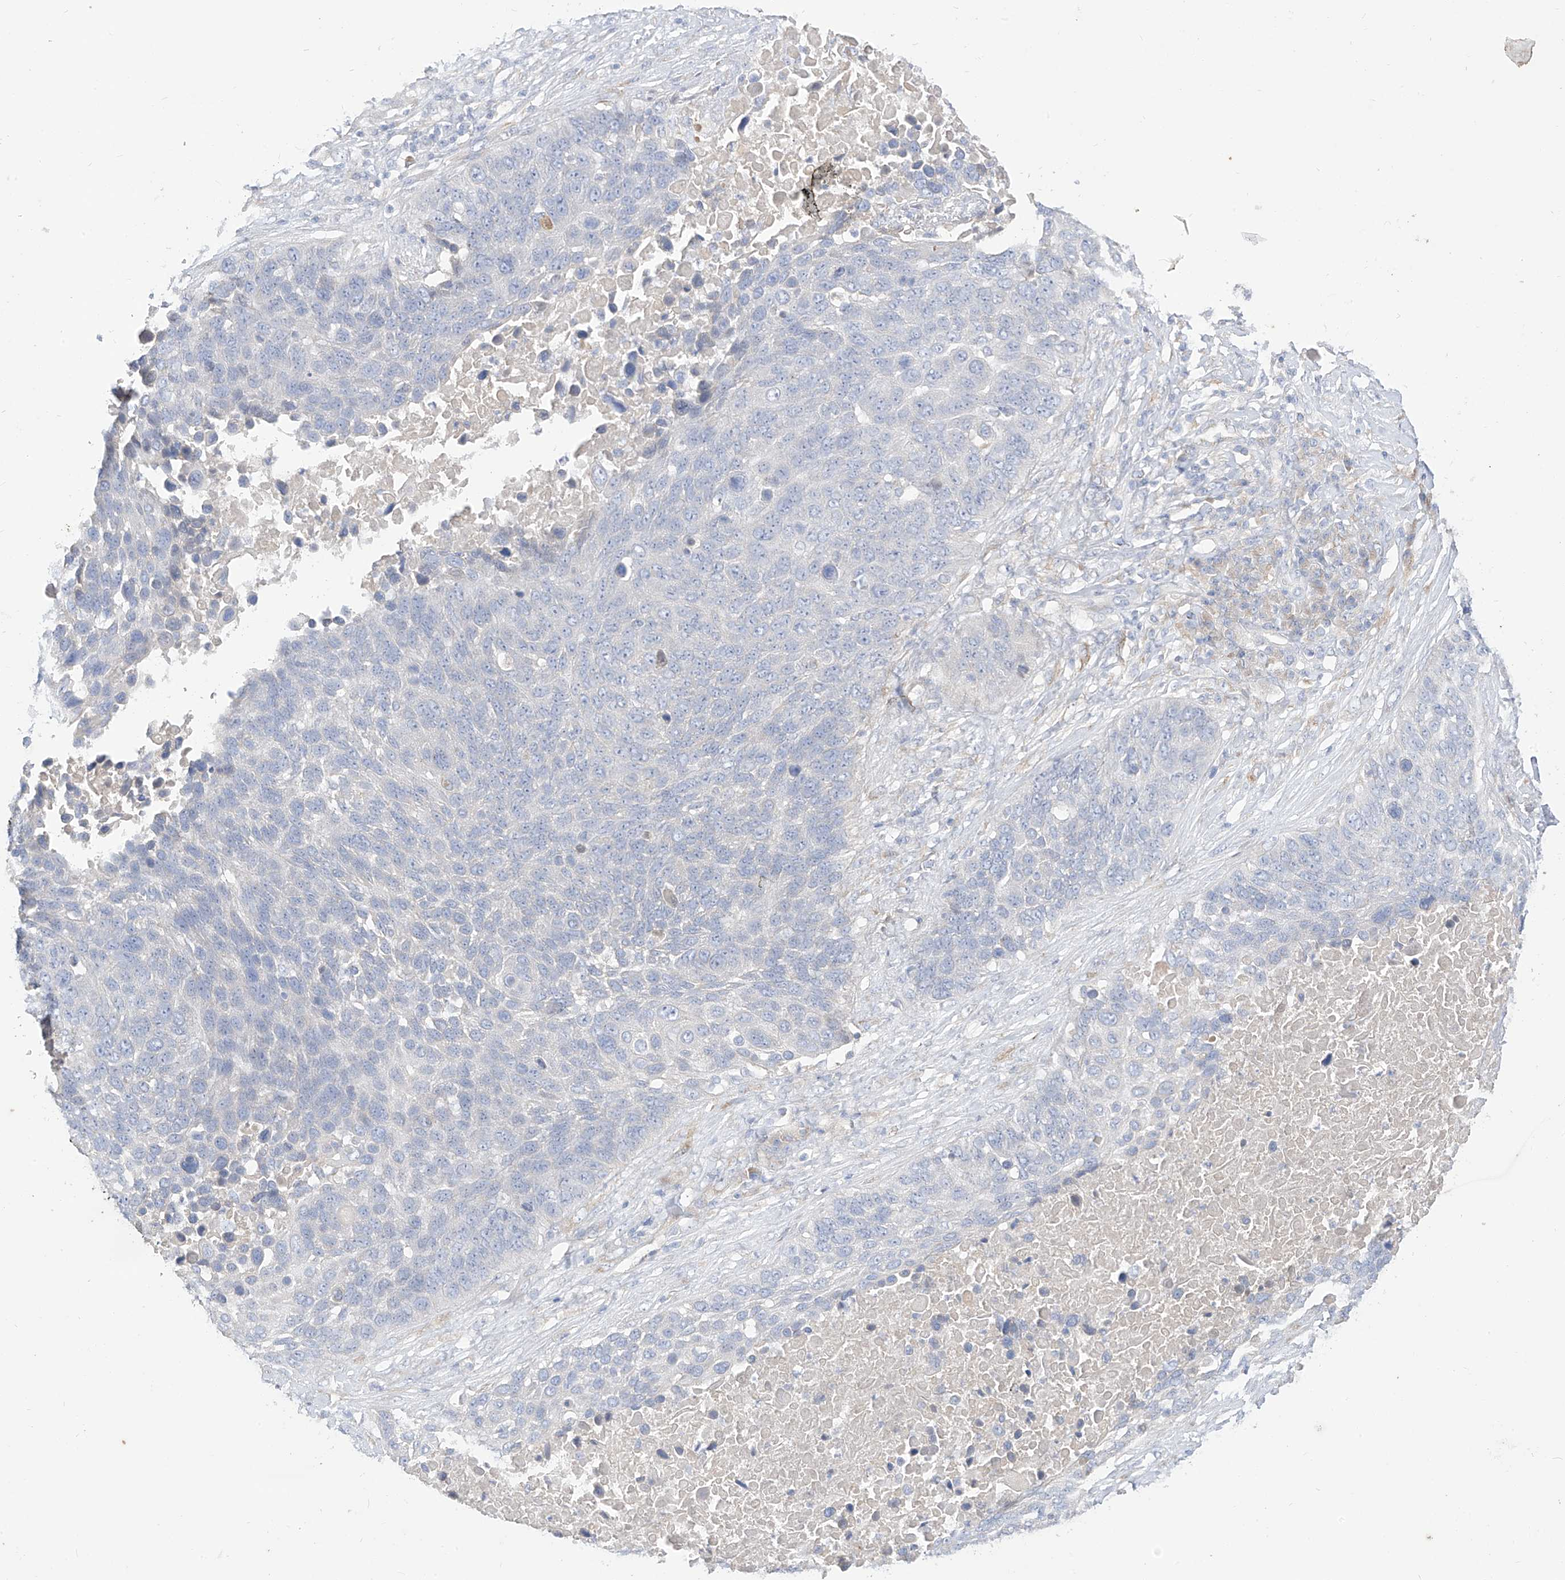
{"staining": {"intensity": "negative", "quantity": "none", "location": "none"}, "tissue": "lung cancer", "cell_type": "Tumor cells", "image_type": "cancer", "snomed": [{"axis": "morphology", "description": "Squamous cell carcinoma, NOS"}, {"axis": "topography", "description": "Lung"}], "caption": "Immunohistochemistry image of human lung squamous cell carcinoma stained for a protein (brown), which shows no positivity in tumor cells.", "gene": "RASA2", "patient": {"sex": "male", "age": 66}}